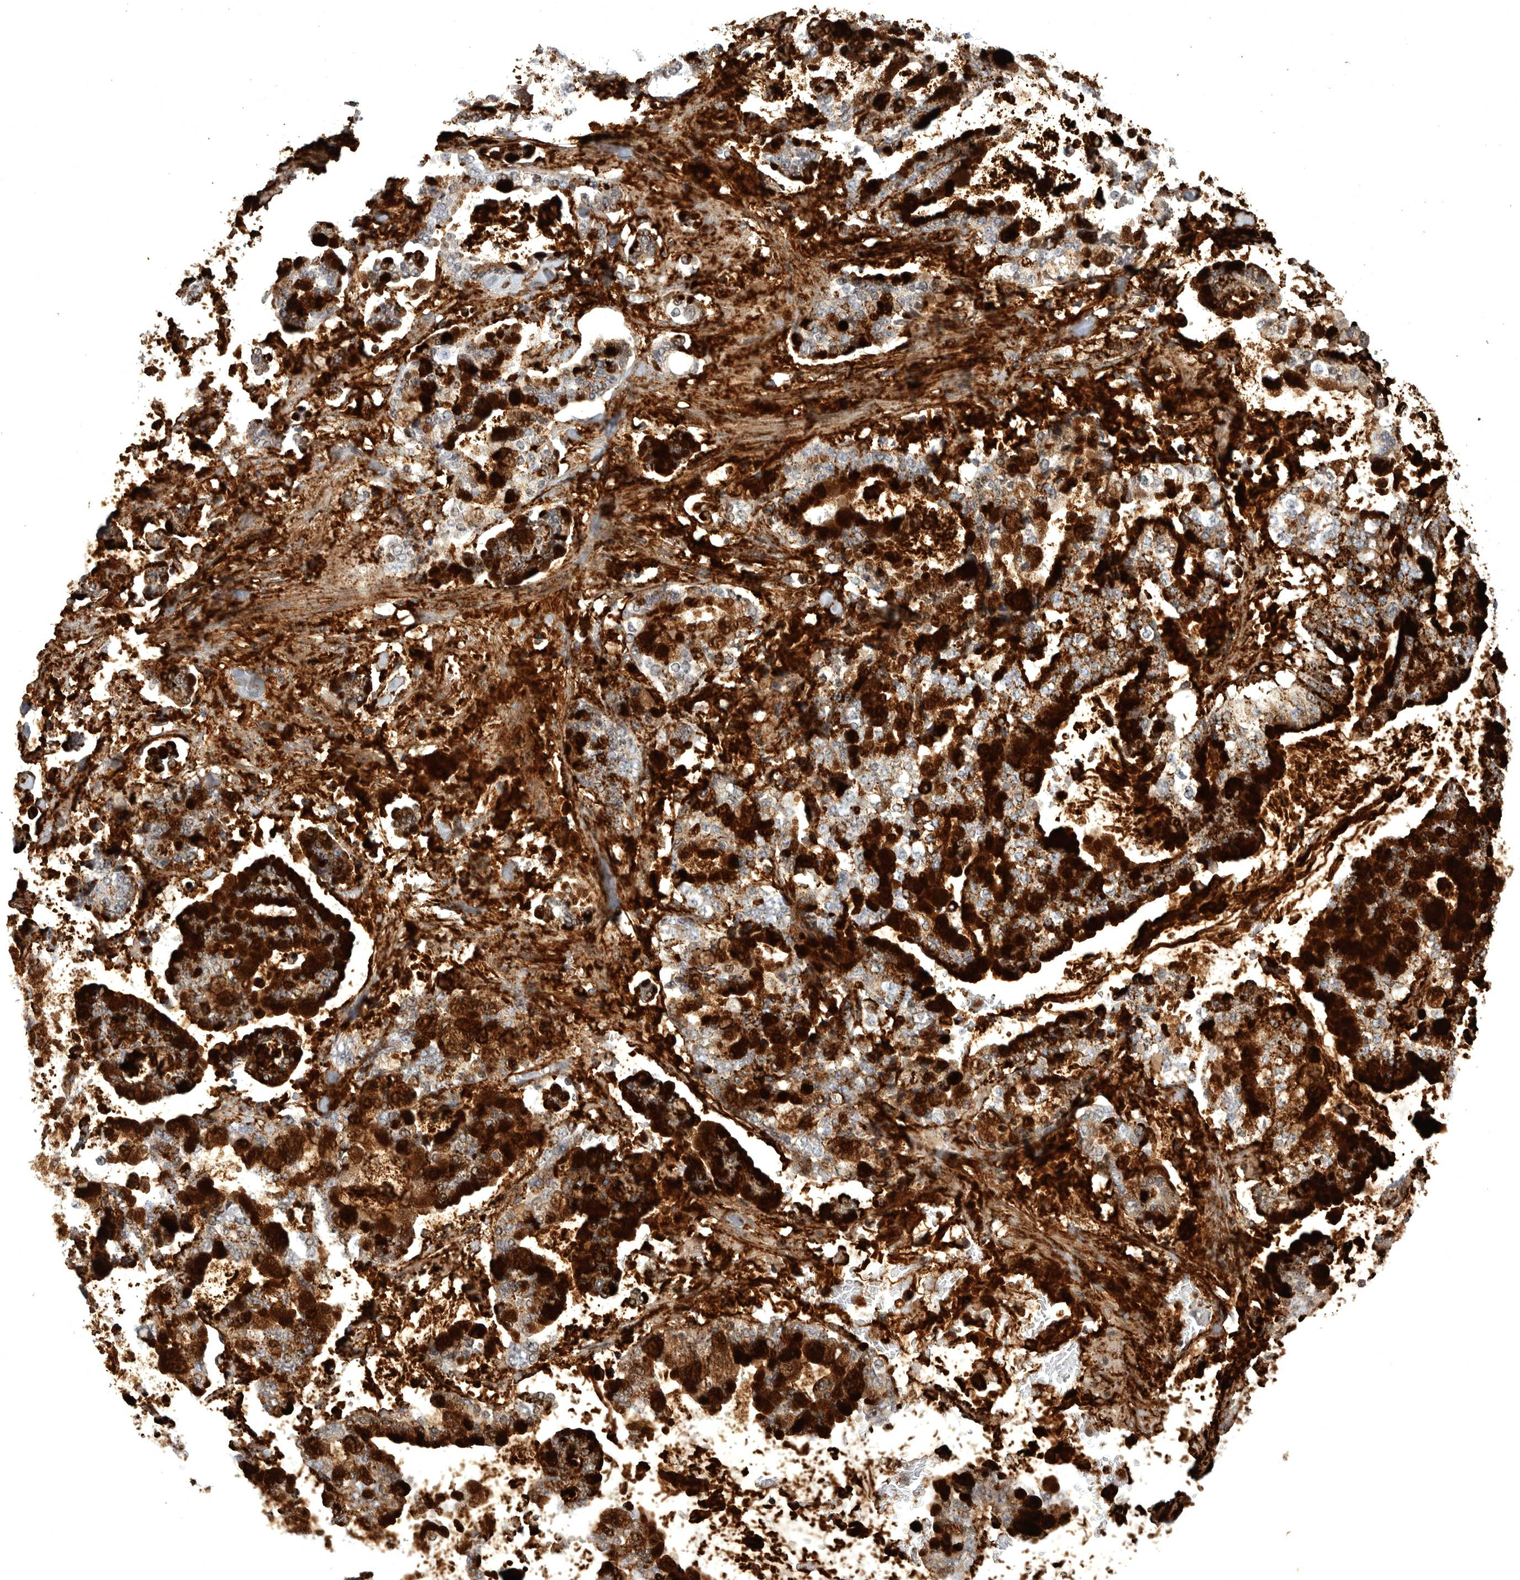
{"staining": {"intensity": "strong", "quantity": ">75%", "location": "cytoplasmic/membranous"}, "tissue": "stomach cancer", "cell_type": "Tumor cells", "image_type": "cancer", "snomed": [{"axis": "morphology", "description": "Normal tissue, NOS"}, {"axis": "morphology", "description": "Adenocarcinoma, NOS"}, {"axis": "topography", "description": "Stomach, upper"}, {"axis": "topography", "description": "Stomach"}], "caption": "Adenocarcinoma (stomach) stained for a protein (brown) shows strong cytoplasmic/membranous positive positivity in about >75% of tumor cells.", "gene": "MAN2A1", "patient": {"sex": "male", "age": 76}}